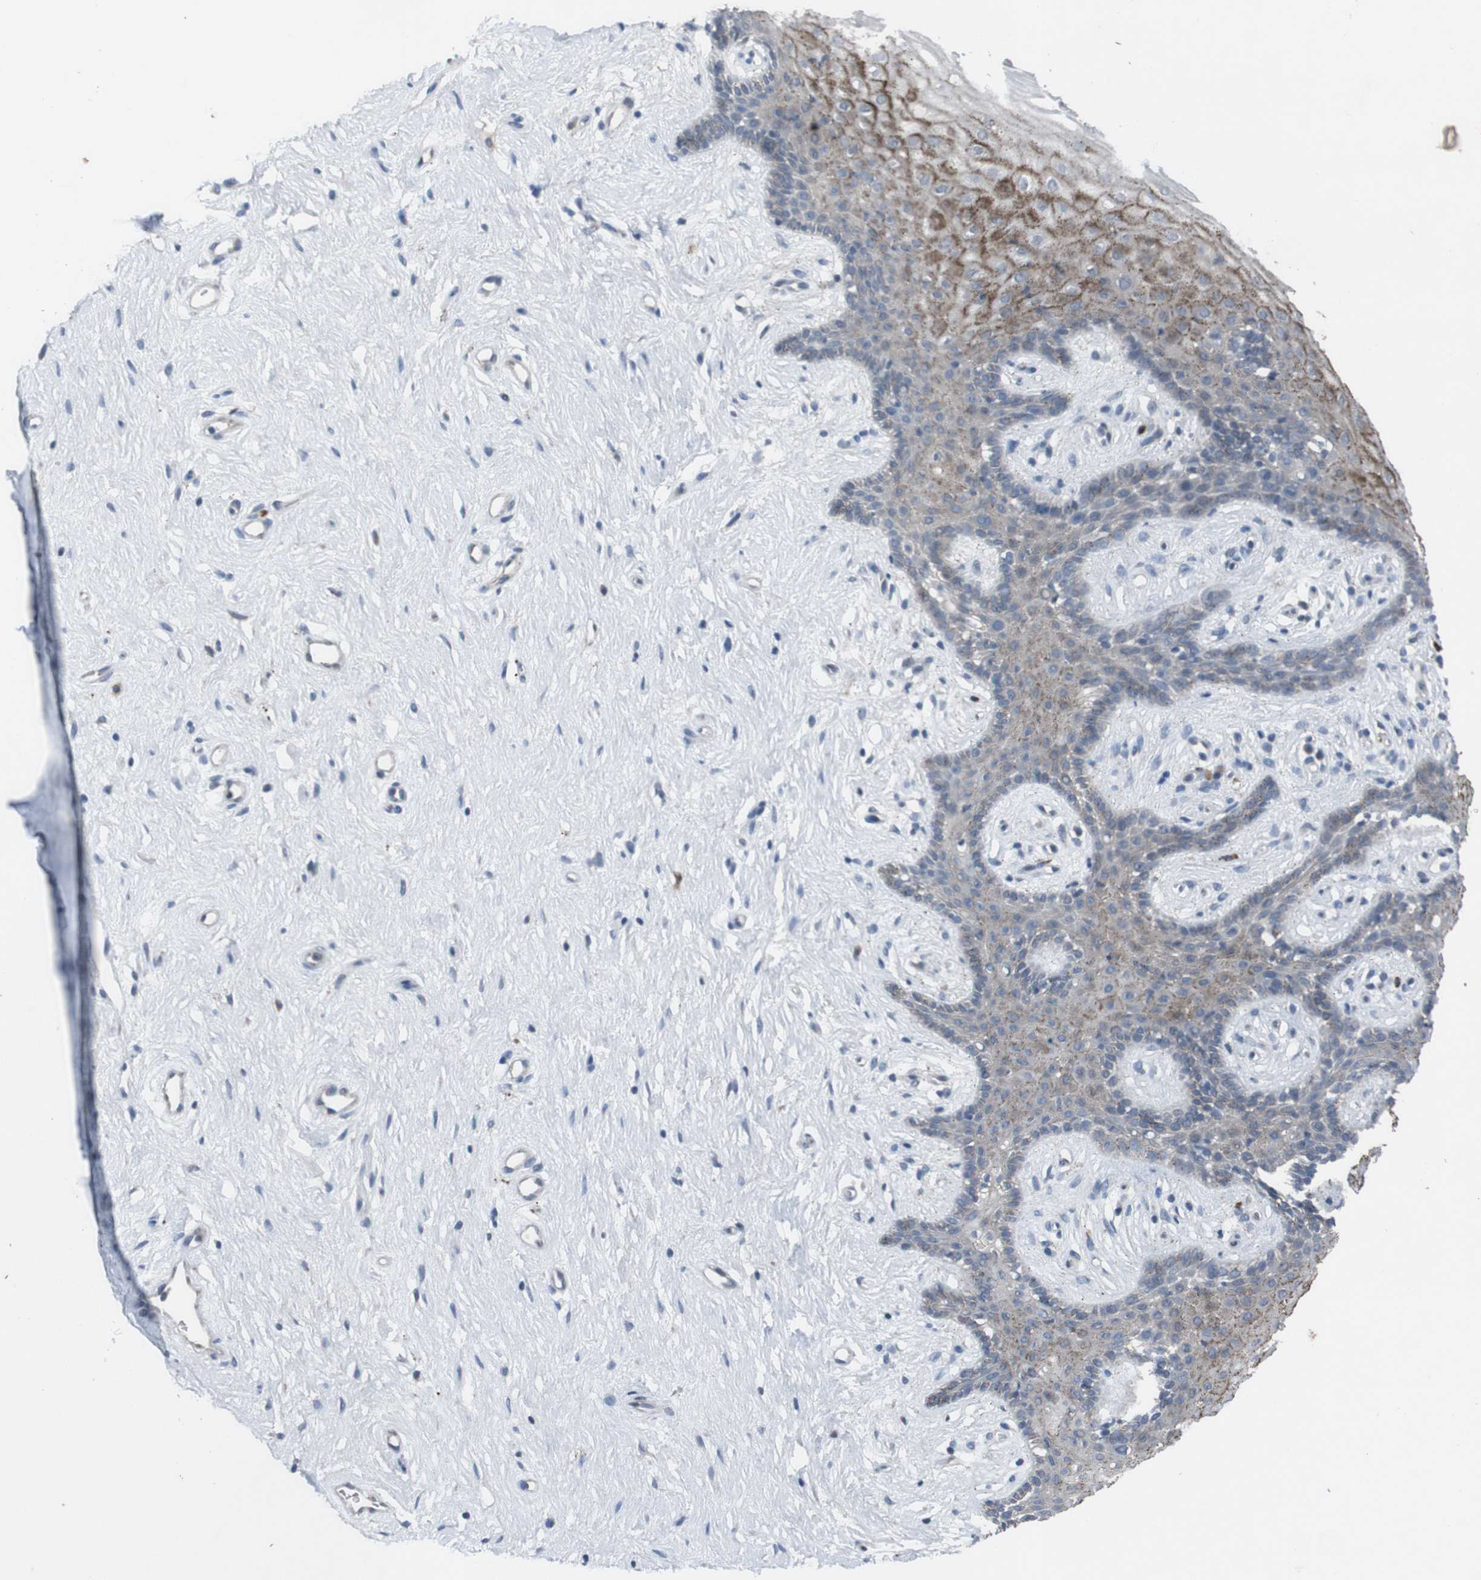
{"staining": {"intensity": "moderate", "quantity": "<25%", "location": "cytoplasmic/membranous"}, "tissue": "vagina", "cell_type": "Squamous epithelial cells", "image_type": "normal", "snomed": [{"axis": "morphology", "description": "Normal tissue, NOS"}, {"axis": "topography", "description": "Vagina"}], "caption": "Immunohistochemical staining of benign human vagina reveals low levels of moderate cytoplasmic/membranous positivity in approximately <25% of squamous epithelial cells.", "gene": "EFNA5", "patient": {"sex": "female", "age": 44}}